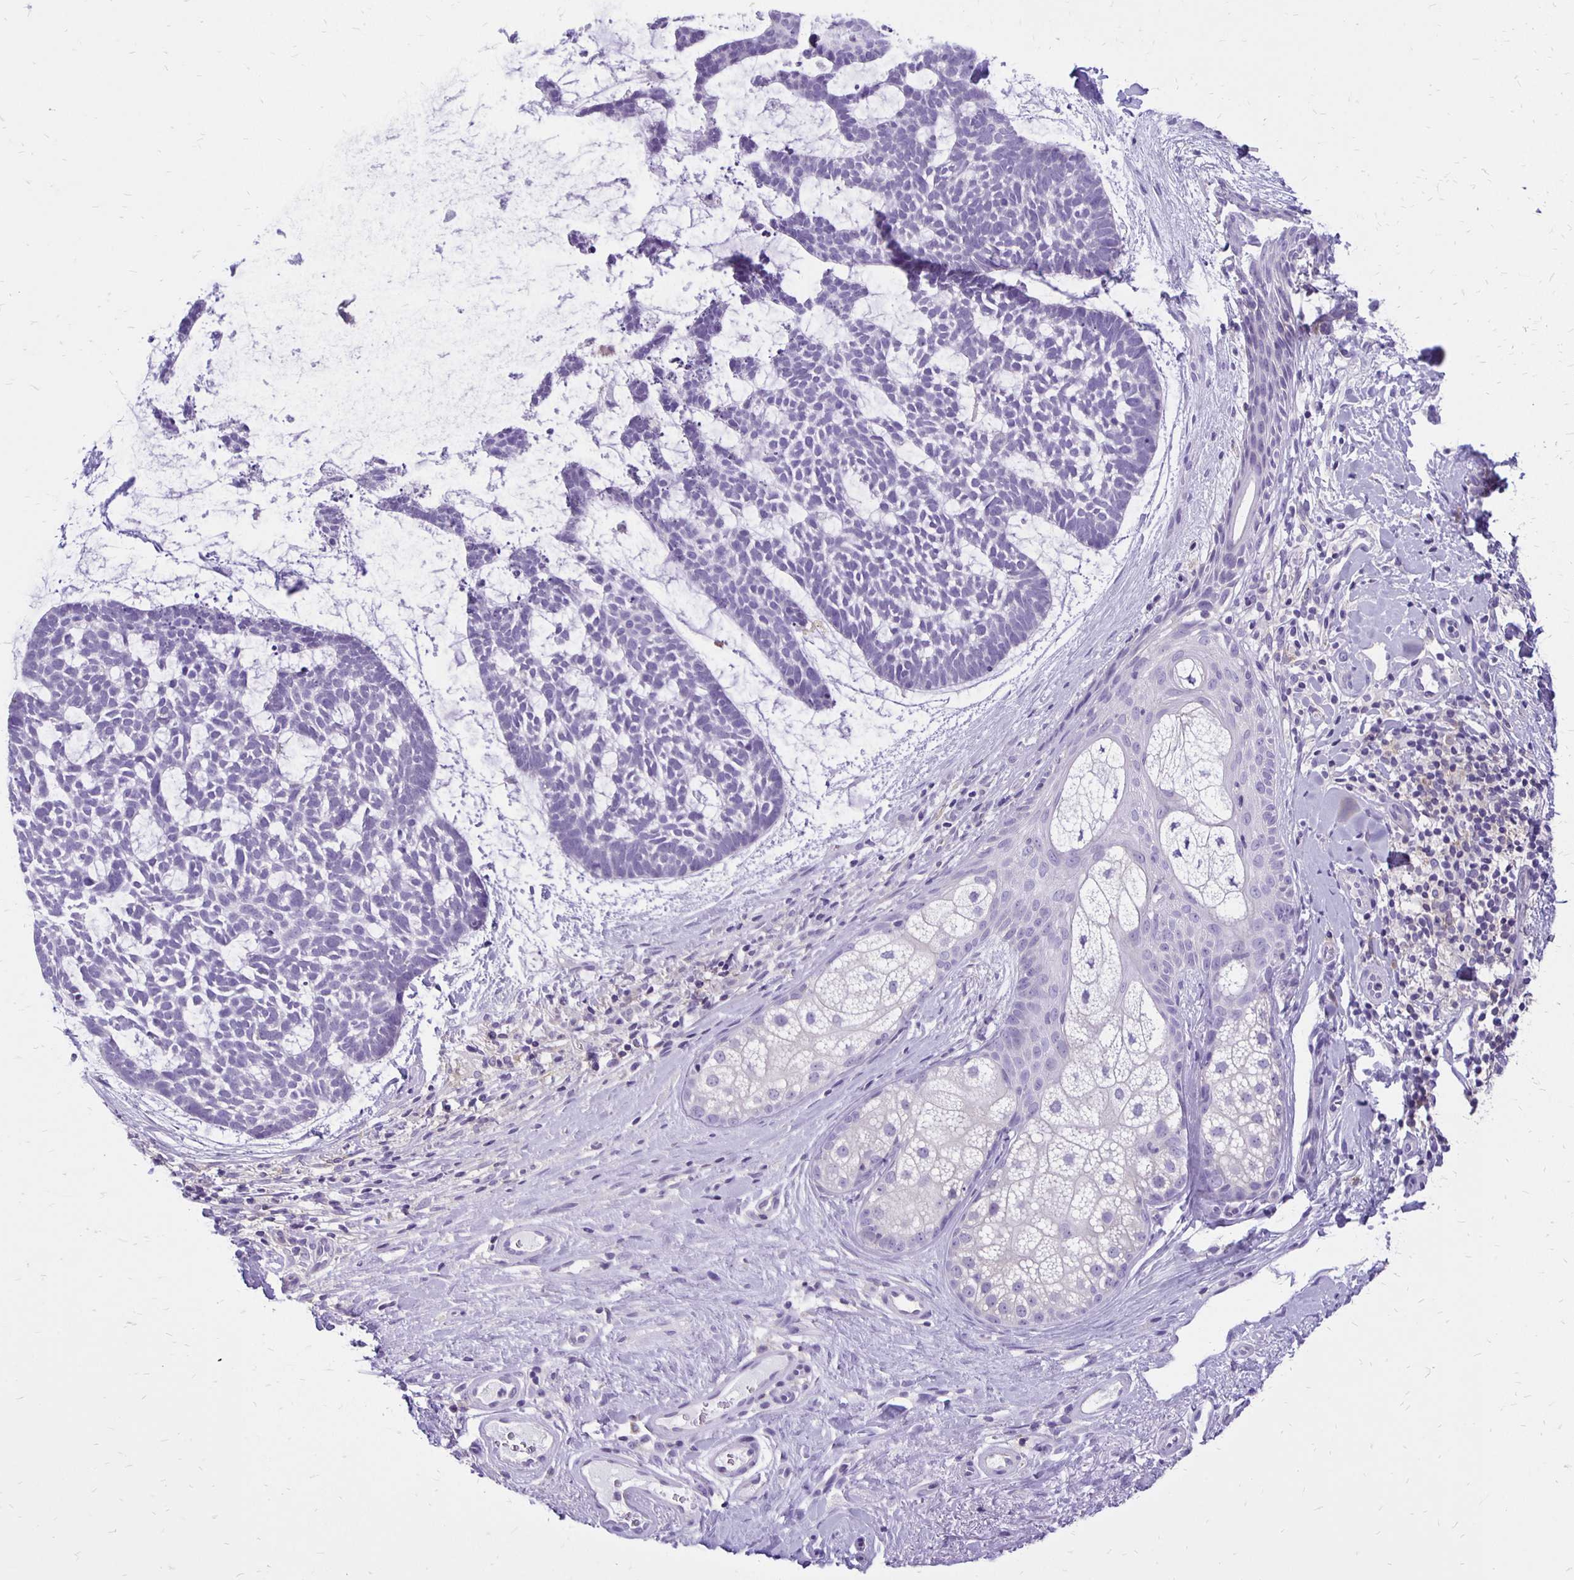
{"staining": {"intensity": "negative", "quantity": "none", "location": "none"}, "tissue": "skin cancer", "cell_type": "Tumor cells", "image_type": "cancer", "snomed": [{"axis": "morphology", "description": "Basal cell carcinoma"}, {"axis": "topography", "description": "Skin"}], "caption": "The photomicrograph shows no significant expression in tumor cells of skin cancer (basal cell carcinoma). The staining was performed using DAB to visualize the protein expression in brown, while the nuclei were stained in blue with hematoxylin (Magnification: 20x).", "gene": "ANKRD45", "patient": {"sex": "male", "age": 64}}